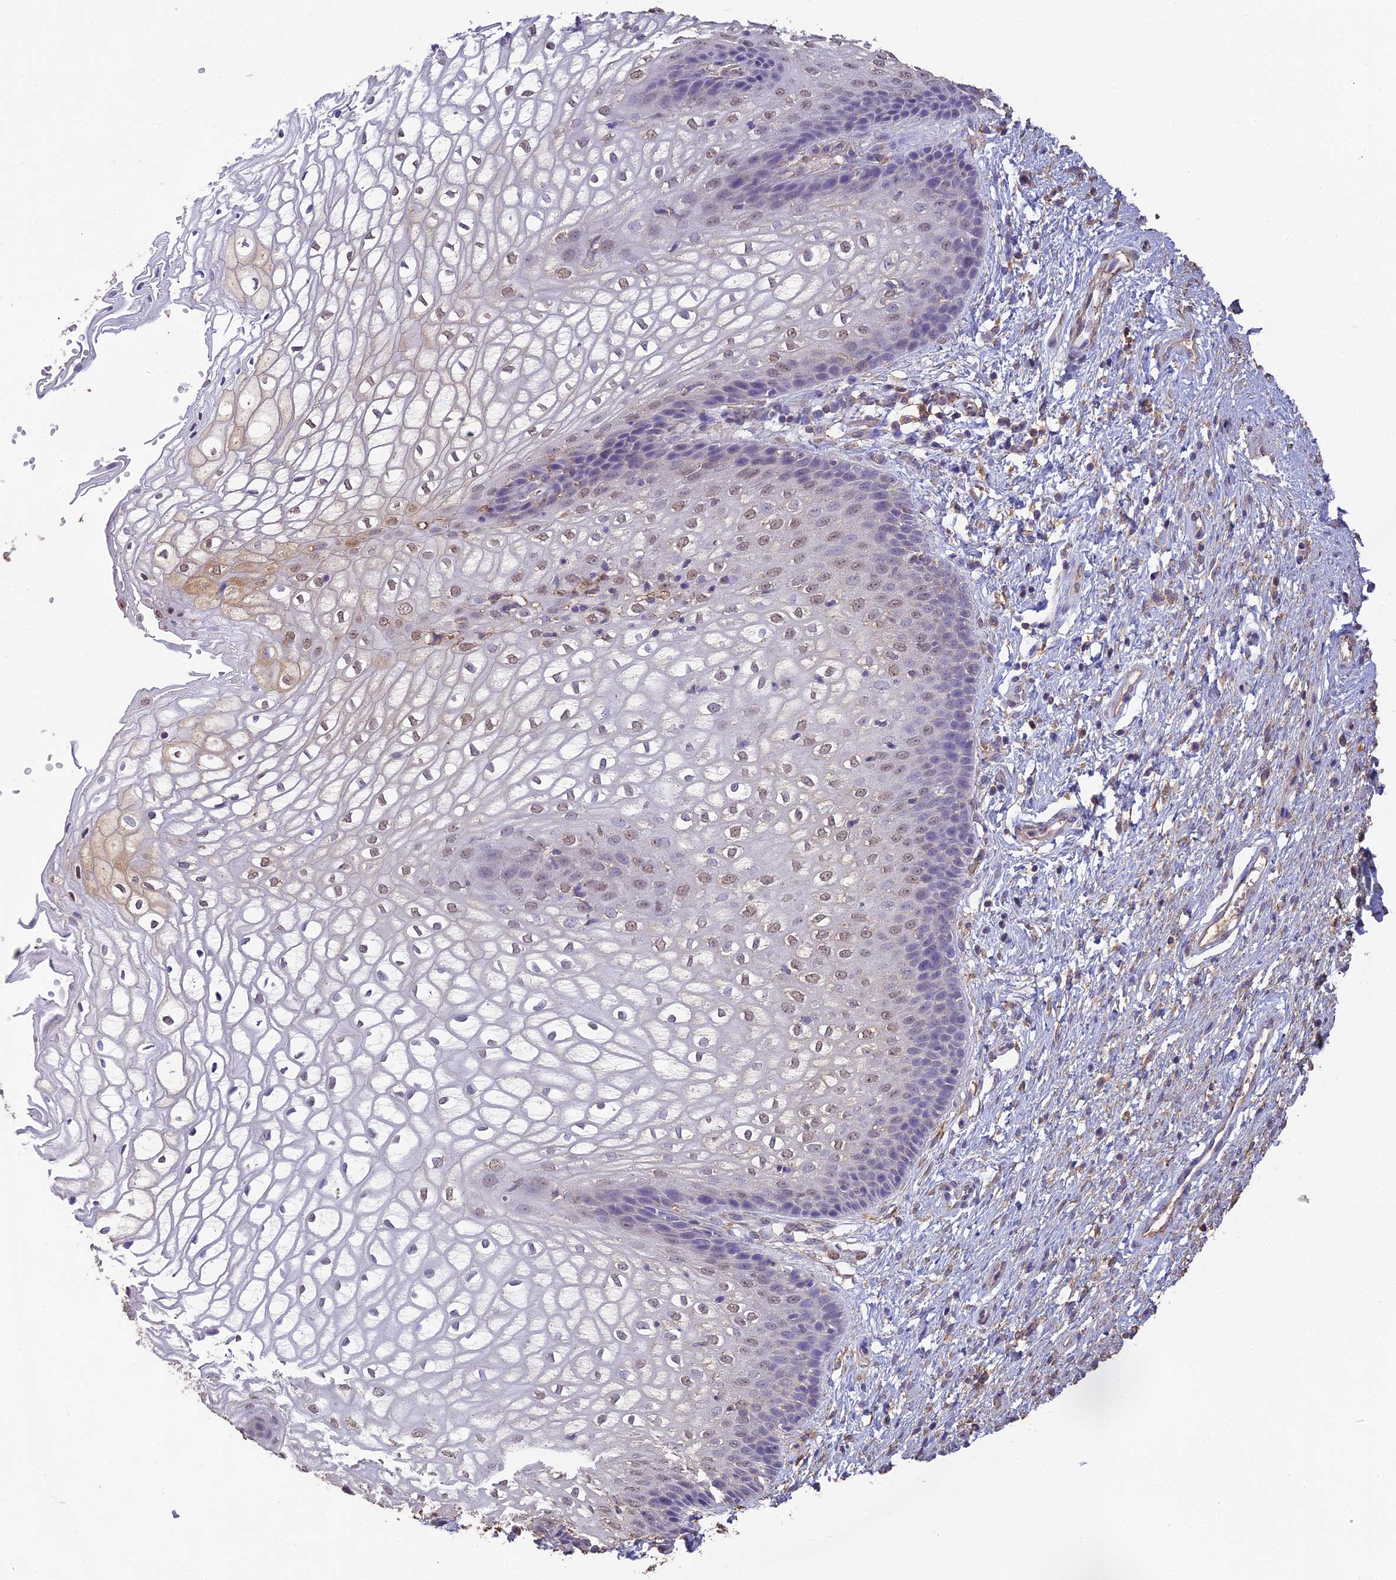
{"staining": {"intensity": "weak", "quantity": "<25%", "location": "nuclear"}, "tissue": "vagina", "cell_type": "Squamous epithelial cells", "image_type": "normal", "snomed": [{"axis": "morphology", "description": "Normal tissue, NOS"}, {"axis": "topography", "description": "Vagina"}], "caption": "Vagina stained for a protein using immunohistochemistry exhibits no expression squamous epithelial cells.", "gene": "ARHGAP19", "patient": {"sex": "female", "age": 34}}